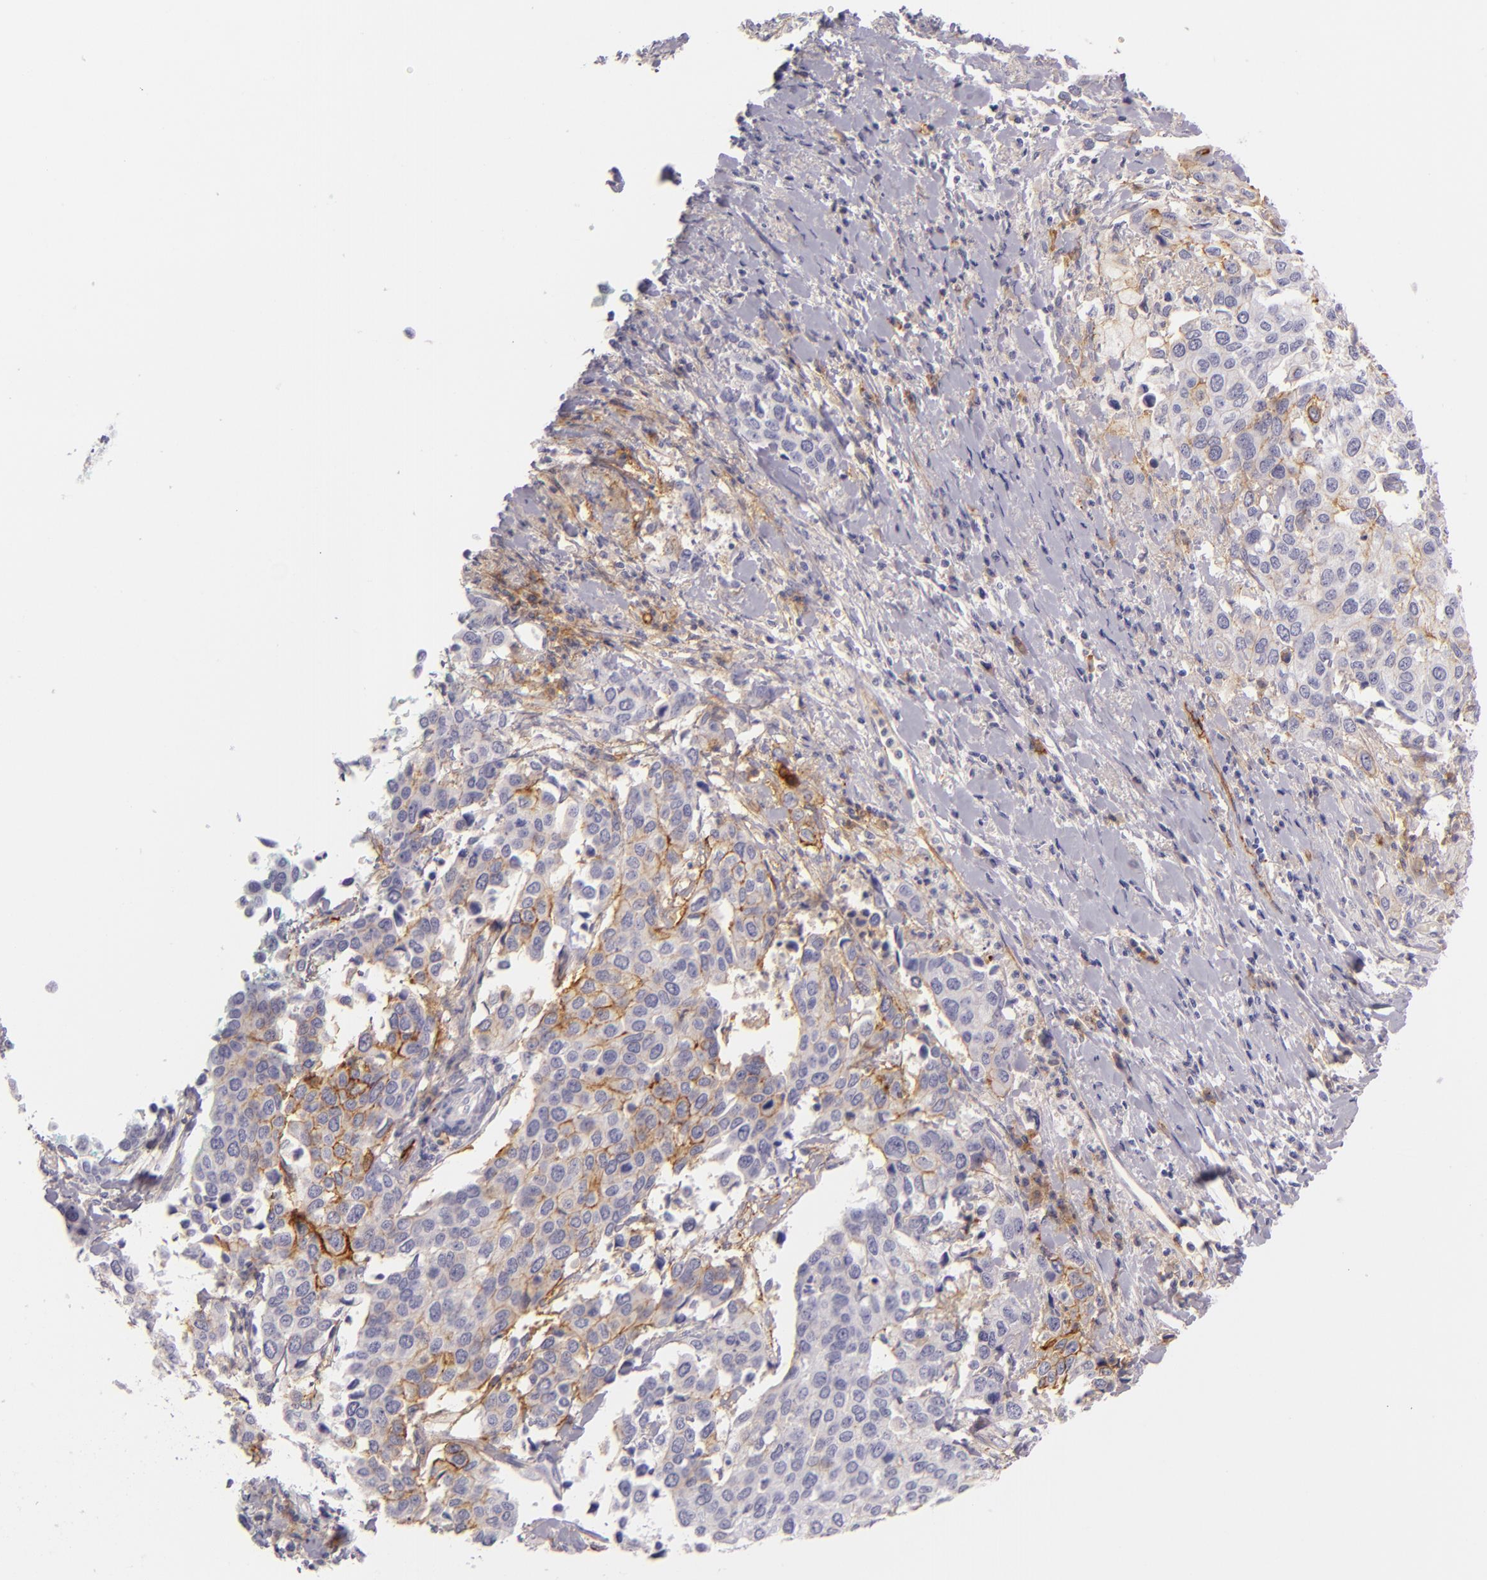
{"staining": {"intensity": "moderate", "quantity": "<25%", "location": "cytoplasmic/membranous"}, "tissue": "cervical cancer", "cell_type": "Tumor cells", "image_type": "cancer", "snomed": [{"axis": "morphology", "description": "Squamous cell carcinoma, NOS"}, {"axis": "topography", "description": "Cervix"}], "caption": "Protein staining displays moderate cytoplasmic/membranous expression in about <25% of tumor cells in squamous cell carcinoma (cervical).", "gene": "ICAM1", "patient": {"sex": "female", "age": 54}}